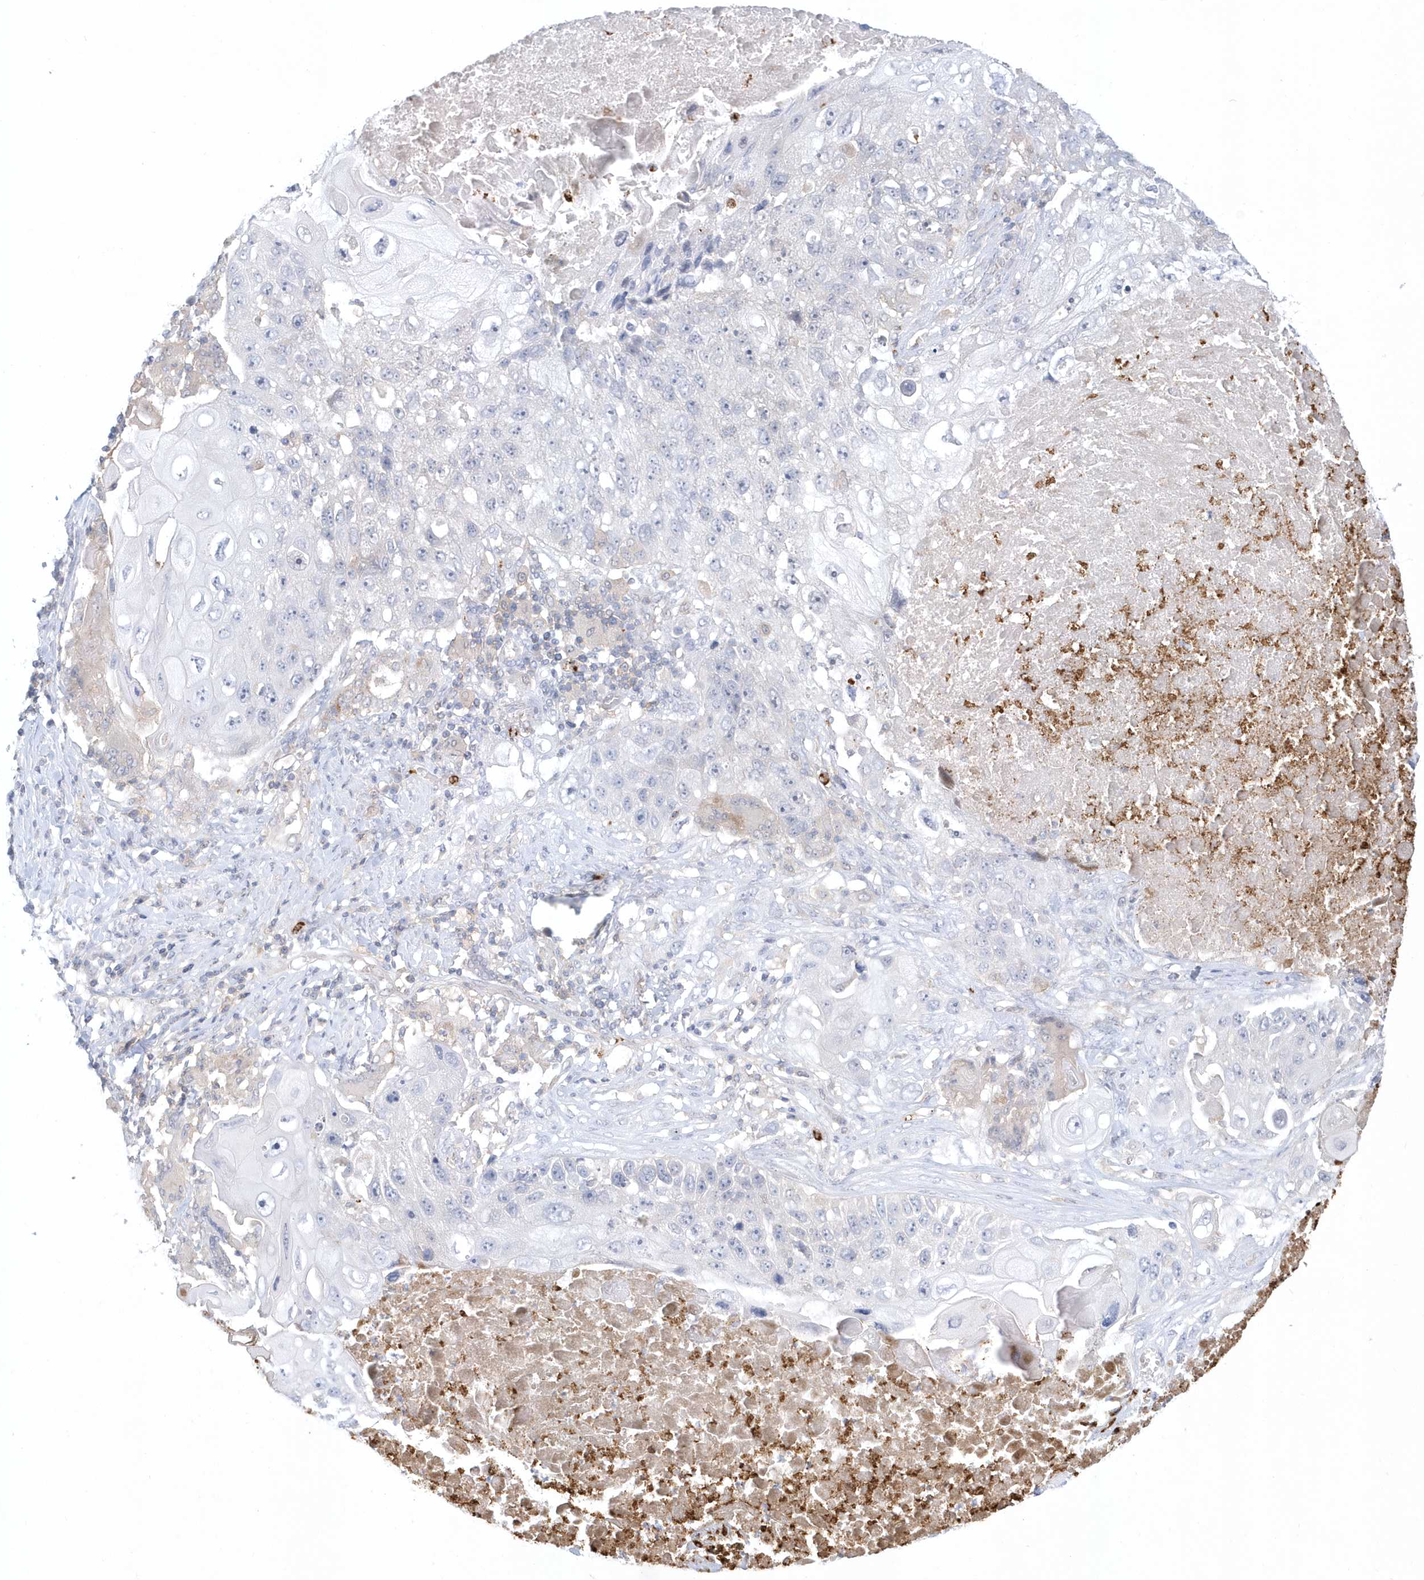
{"staining": {"intensity": "negative", "quantity": "none", "location": "none"}, "tissue": "lung cancer", "cell_type": "Tumor cells", "image_type": "cancer", "snomed": [{"axis": "morphology", "description": "Squamous cell carcinoma, NOS"}, {"axis": "topography", "description": "Lung"}], "caption": "Immunohistochemistry (IHC) image of neoplastic tissue: human lung cancer stained with DAB displays no significant protein positivity in tumor cells. Nuclei are stained in blue.", "gene": "RNF7", "patient": {"sex": "male", "age": 61}}